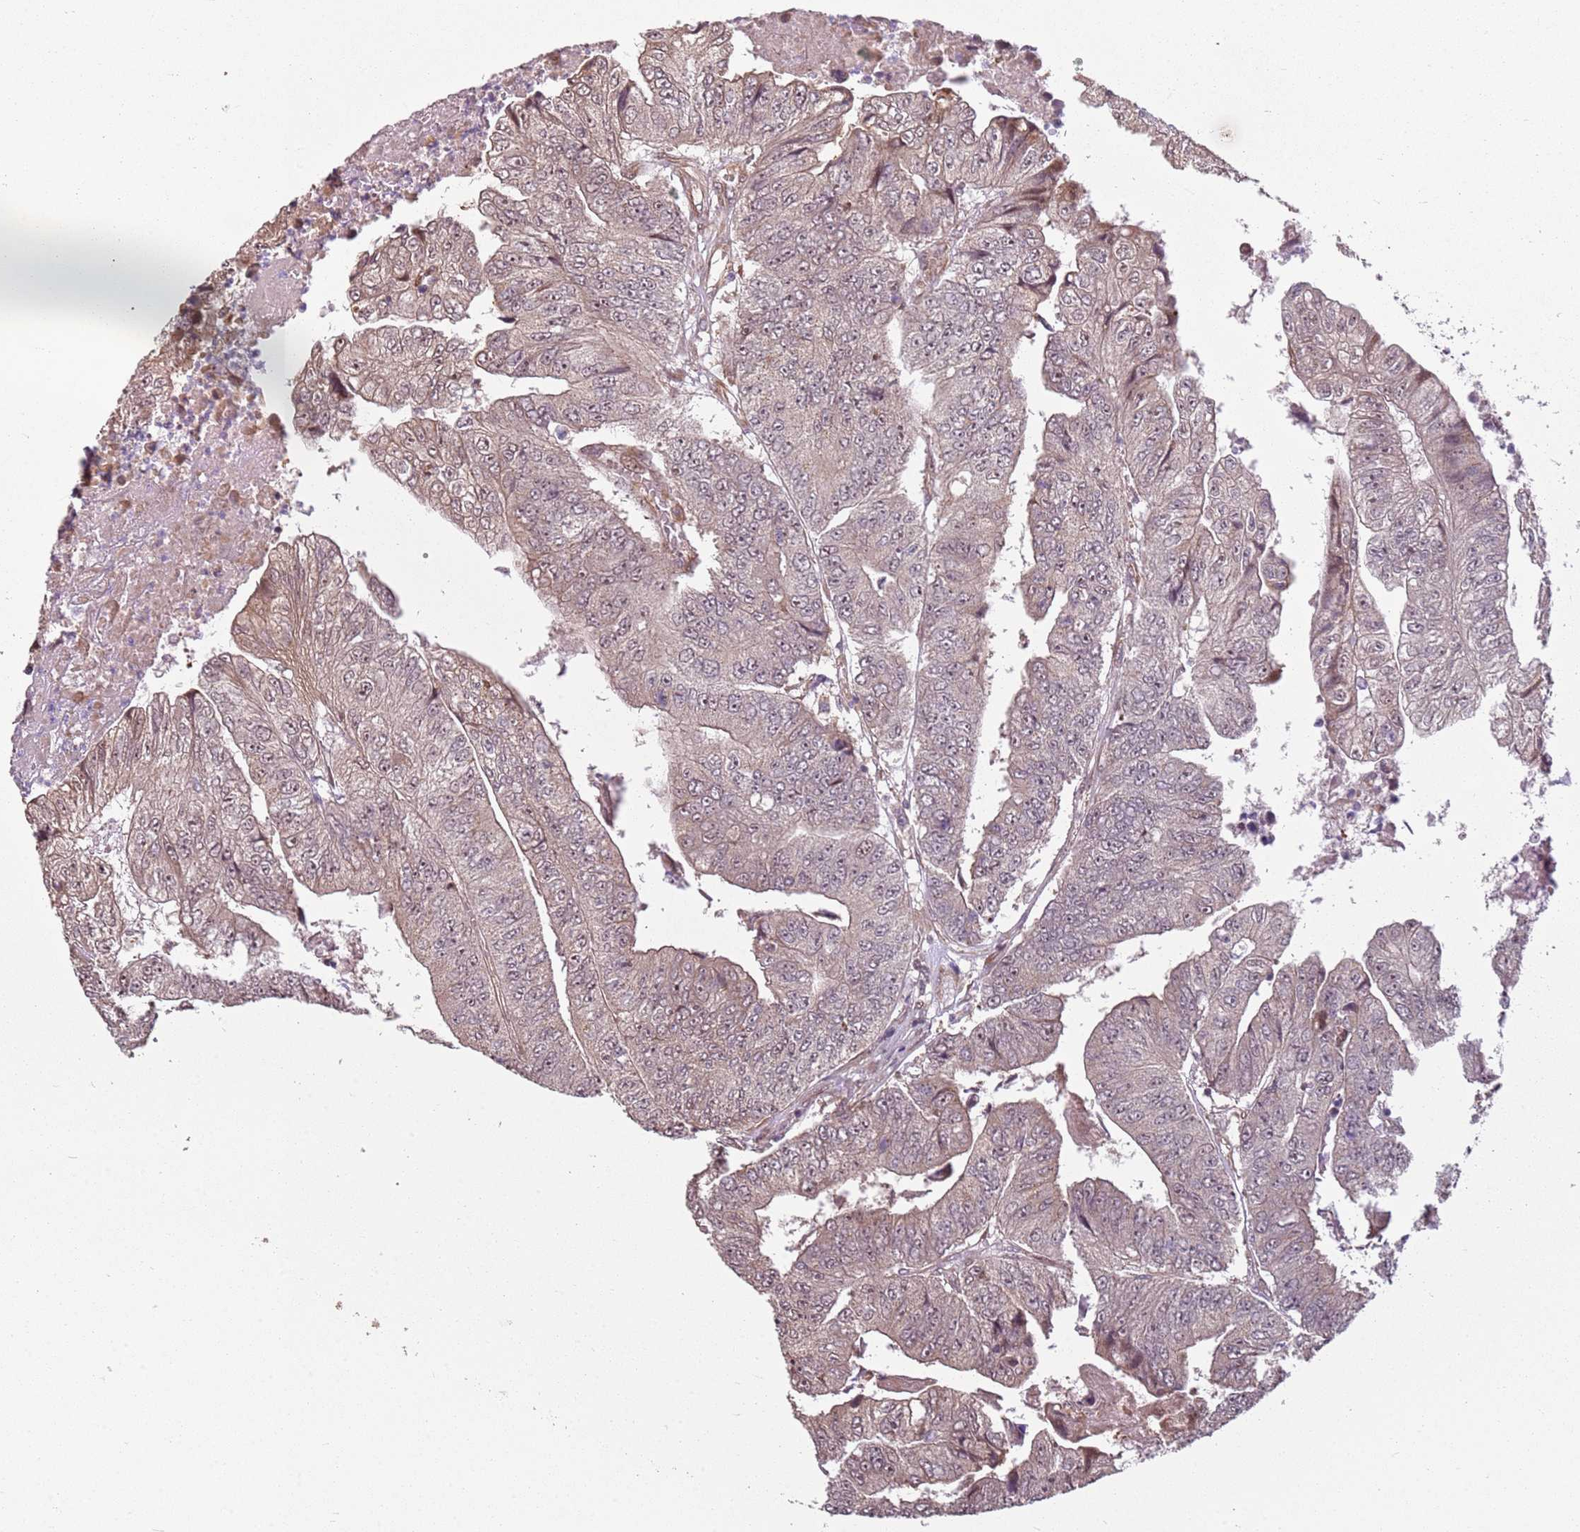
{"staining": {"intensity": "weak", "quantity": ">75%", "location": "cytoplasmic/membranous,nuclear"}, "tissue": "colorectal cancer", "cell_type": "Tumor cells", "image_type": "cancer", "snomed": [{"axis": "morphology", "description": "Adenocarcinoma, NOS"}, {"axis": "topography", "description": "Colon"}], "caption": "There is low levels of weak cytoplasmic/membranous and nuclear staining in tumor cells of colorectal cancer, as demonstrated by immunohistochemical staining (brown color).", "gene": "CHURC1", "patient": {"sex": "female", "age": 67}}